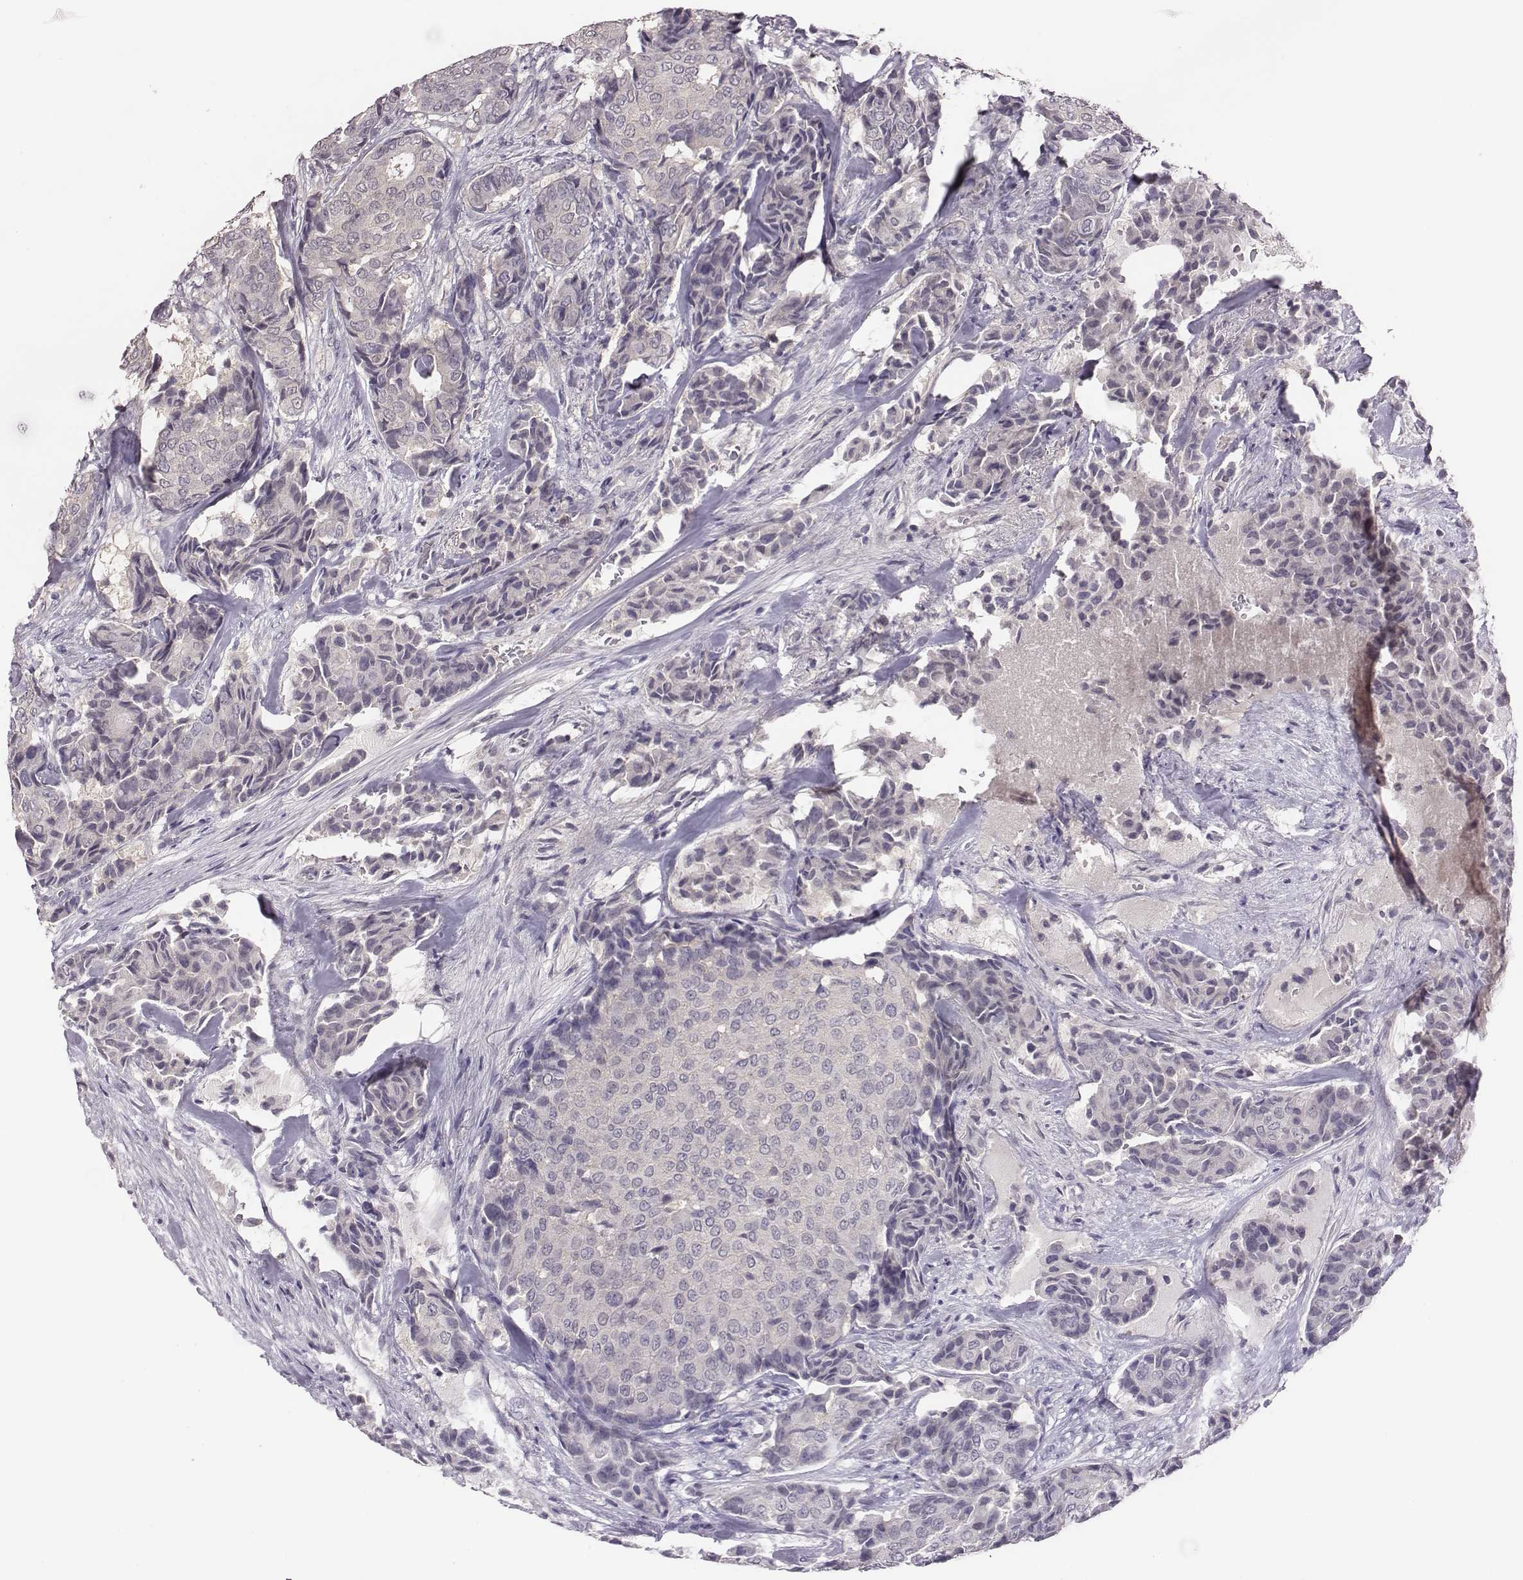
{"staining": {"intensity": "negative", "quantity": "none", "location": "none"}, "tissue": "breast cancer", "cell_type": "Tumor cells", "image_type": "cancer", "snomed": [{"axis": "morphology", "description": "Duct carcinoma"}, {"axis": "topography", "description": "Breast"}], "caption": "Immunohistochemistry (IHC) photomicrograph of breast cancer stained for a protein (brown), which displays no positivity in tumor cells.", "gene": "KMO", "patient": {"sex": "female", "age": 75}}